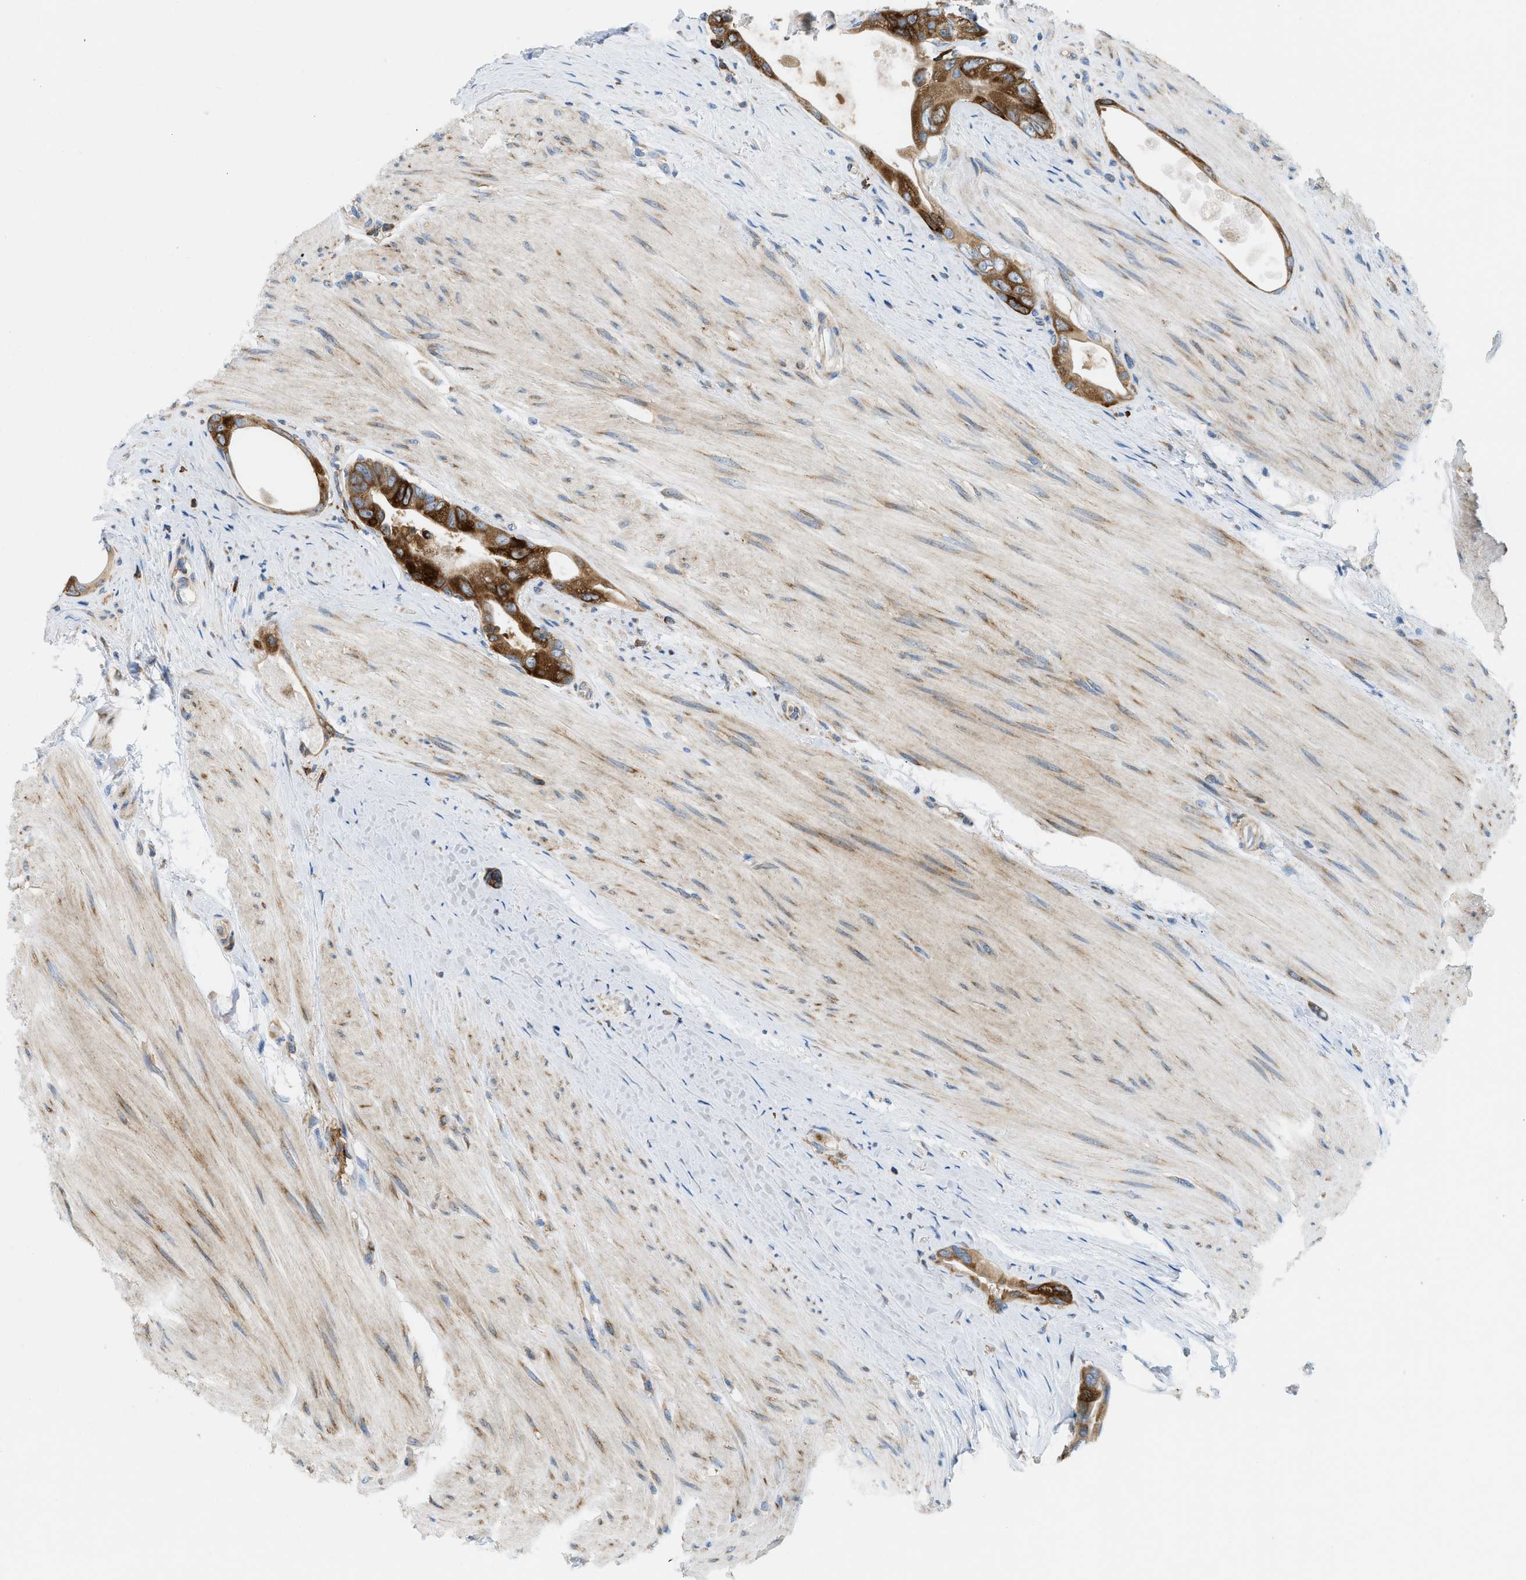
{"staining": {"intensity": "strong", "quantity": ">75%", "location": "cytoplasmic/membranous"}, "tissue": "colorectal cancer", "cell_type": "Tumor cells", "image_type": "cancer", "snomed": [{"axis": "morphology", "description": "Adenocarcinoma, NOS"}, {"axis": "topography", "description": "Rectum"}], "caption": "Colorectal cancer stained with a protein marker reveals strong staining in tumor cells.", "gene": "GPAT4", "patient": {"sex": "male", "age": 51}}